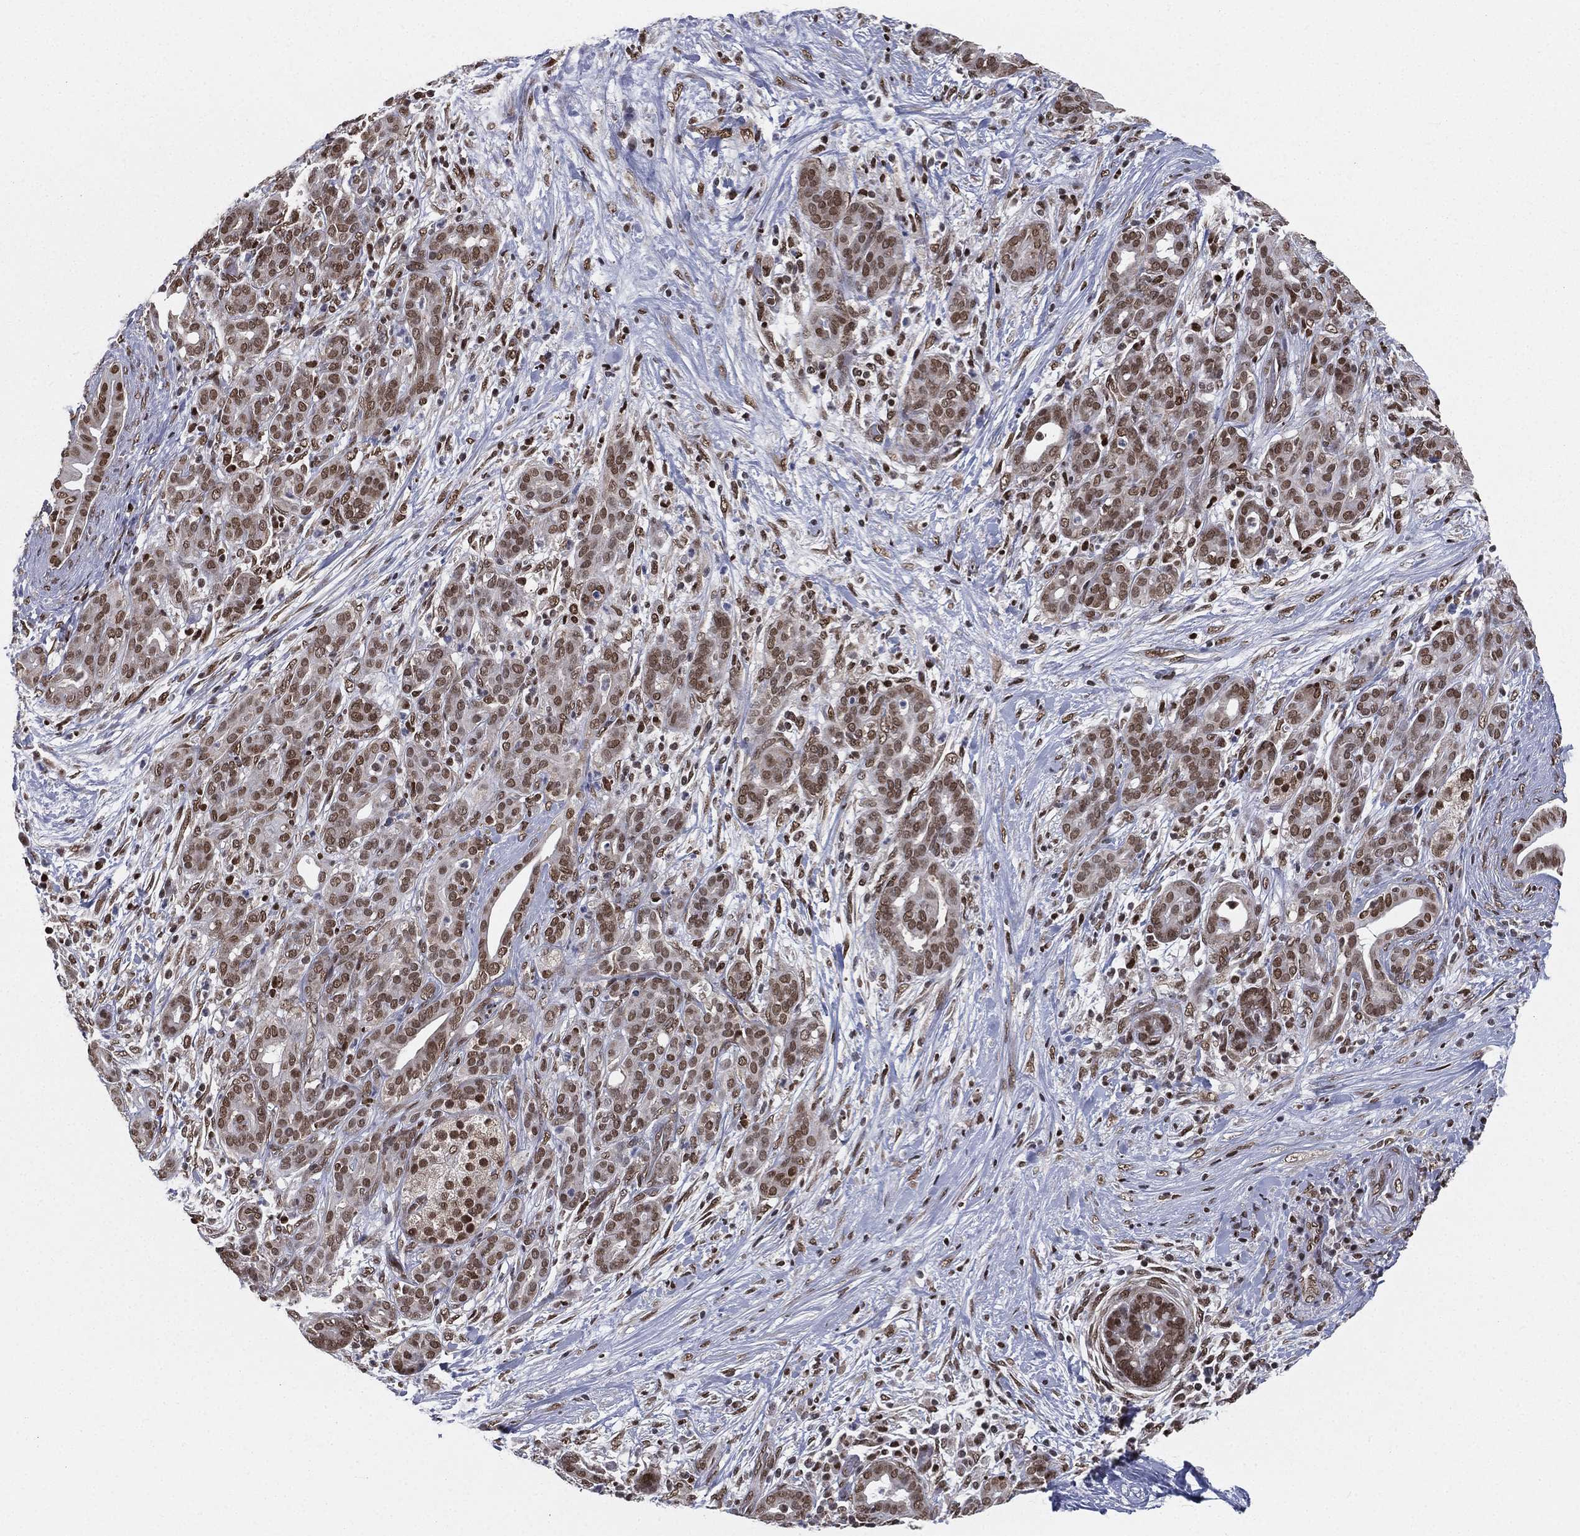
{"staining": {"intensity": "strong", "quantity": "25%-75%", "location": "nuclear"}, "tissue": "pancreatic cancer", "cell_type": "Tumor cells", "image_type": "cancer", "snomed": [{"axis": "morphology", "description": "Adenocarcinoma, NOS"}, {"axis": "topography", "description": "Pancreas"}], "caption": "High-magnification brightfield microscopy of adenocarcinoma (pancreatic) stained with DAB (brown) and counterstained with hematoxylin (blue). tumor cells exhibit strong nuclear positivity is identified in about25%-75% of cells.", "gene": "FUBP3", "patient": {"sex": "male", "age": 44}}